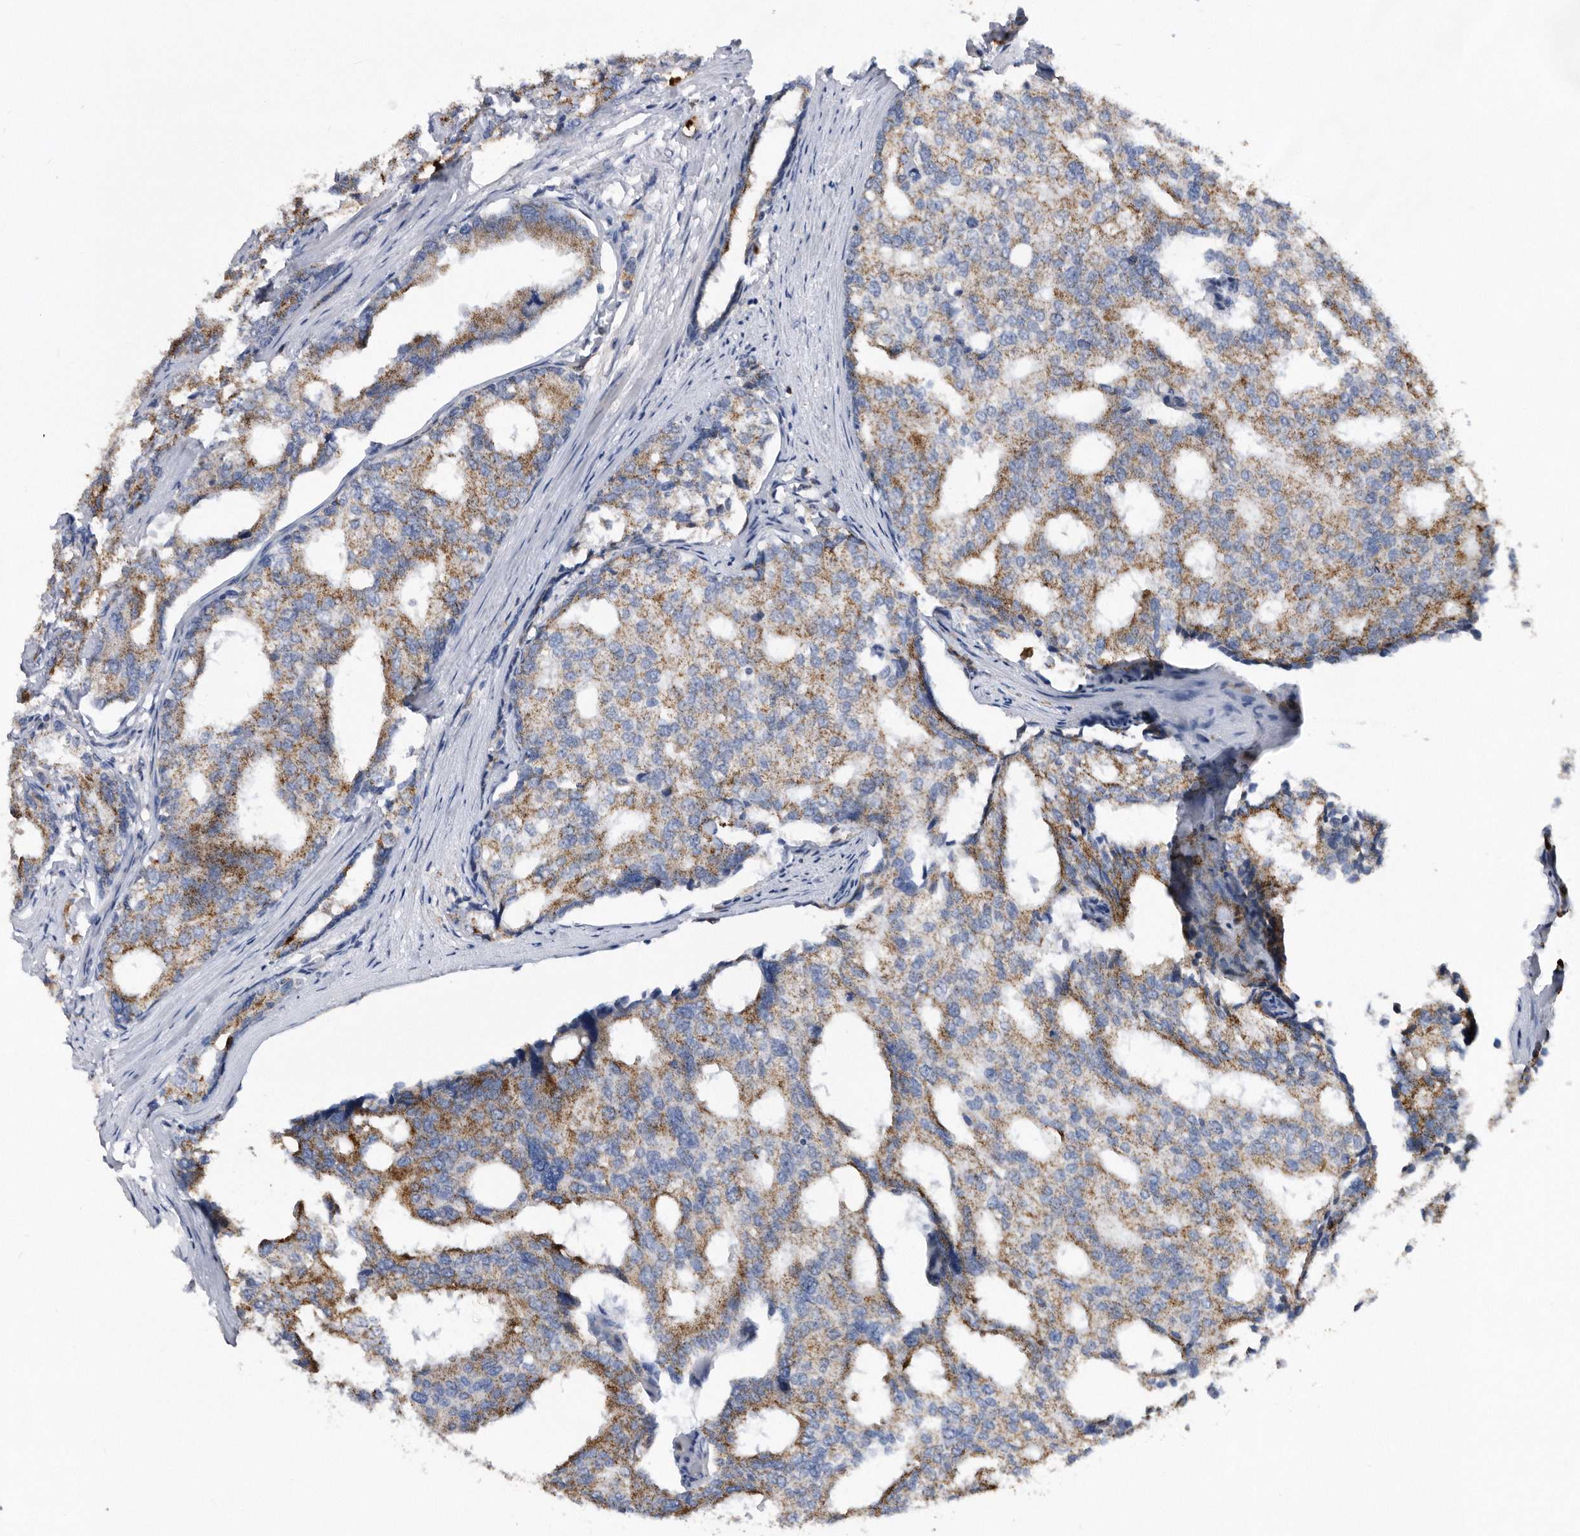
{"staining": {"intensity": "moderate", "quantity": "25%-75%", "location": "cytoplasmic/membranous"}, "tissue": "prostate cancer", "cell_type": "Tumor cells", "image_type": "cancer", "snomed": [{"axis": "morphology", "description": "Adenocarcinoma, High grade"}, {"axis": "topography", "description": "Prostate"}], "caption": "DAB immunohistochemical staining of human prostate cancer displays moderate cytoplasmic/membranous protein expression in about 25%-75% of tumor cells. (brown staining indicates protein expression, while blue staining denotes nuclei).", "gene": "CRISPLD2", "patient": {"sex": "male", "age": 50}}